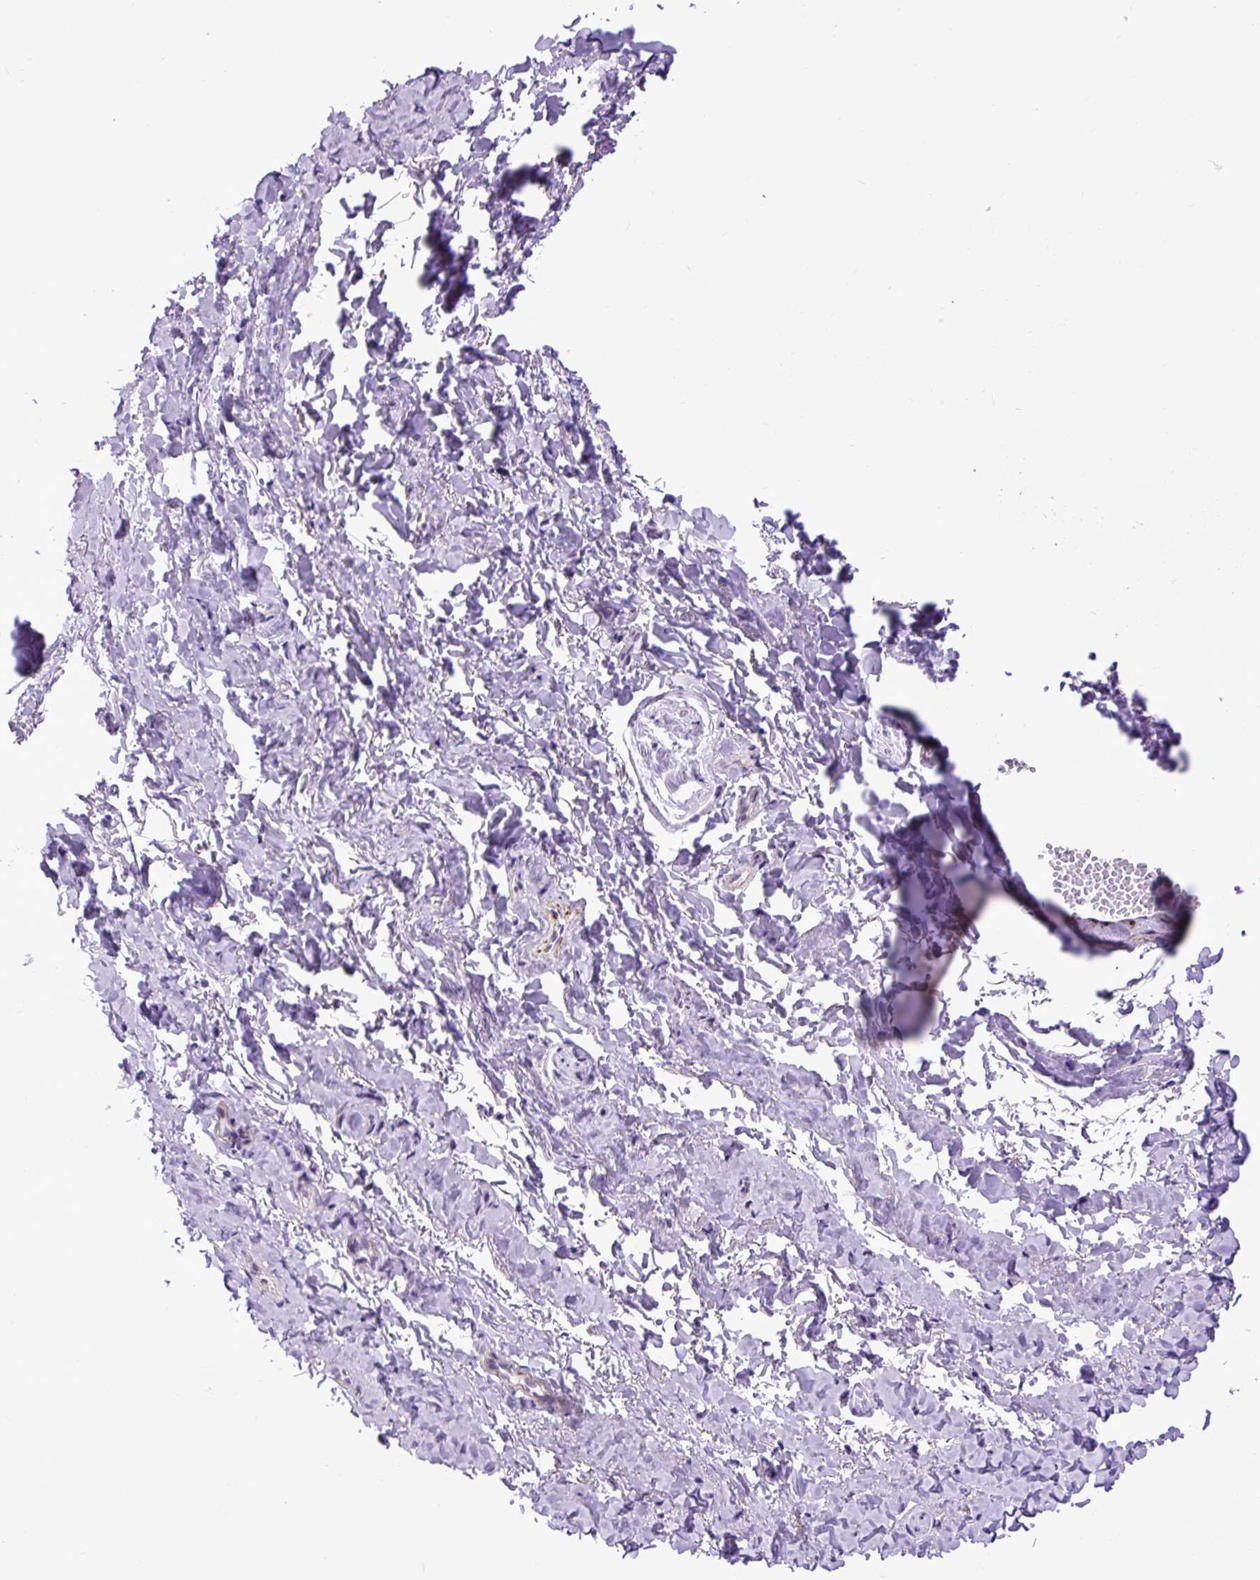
{"staining": {"intensity": "negative", "quantity": "none", "location": "none"}, "tissue": "adipose tissue", "cell_type": "Adipocytes", "image_type": "normal", "snomed": [{"axis": "morphology", "description": "Normal tissue, NOS"}, {"axis": "topography", "description": "Vulva"}, {"axis": "topography", "description": "Vagina"}, {"axis": "topography", "description": "Peripheral nerve tissue"}], "caption": "Immunohistochemistry image of unremarkable adipose tissue stained for a protein (brown), which reveals no positivity in adipocytes.", "gene": "DPP6", "patient": {"sex": "female", "age": 66}}